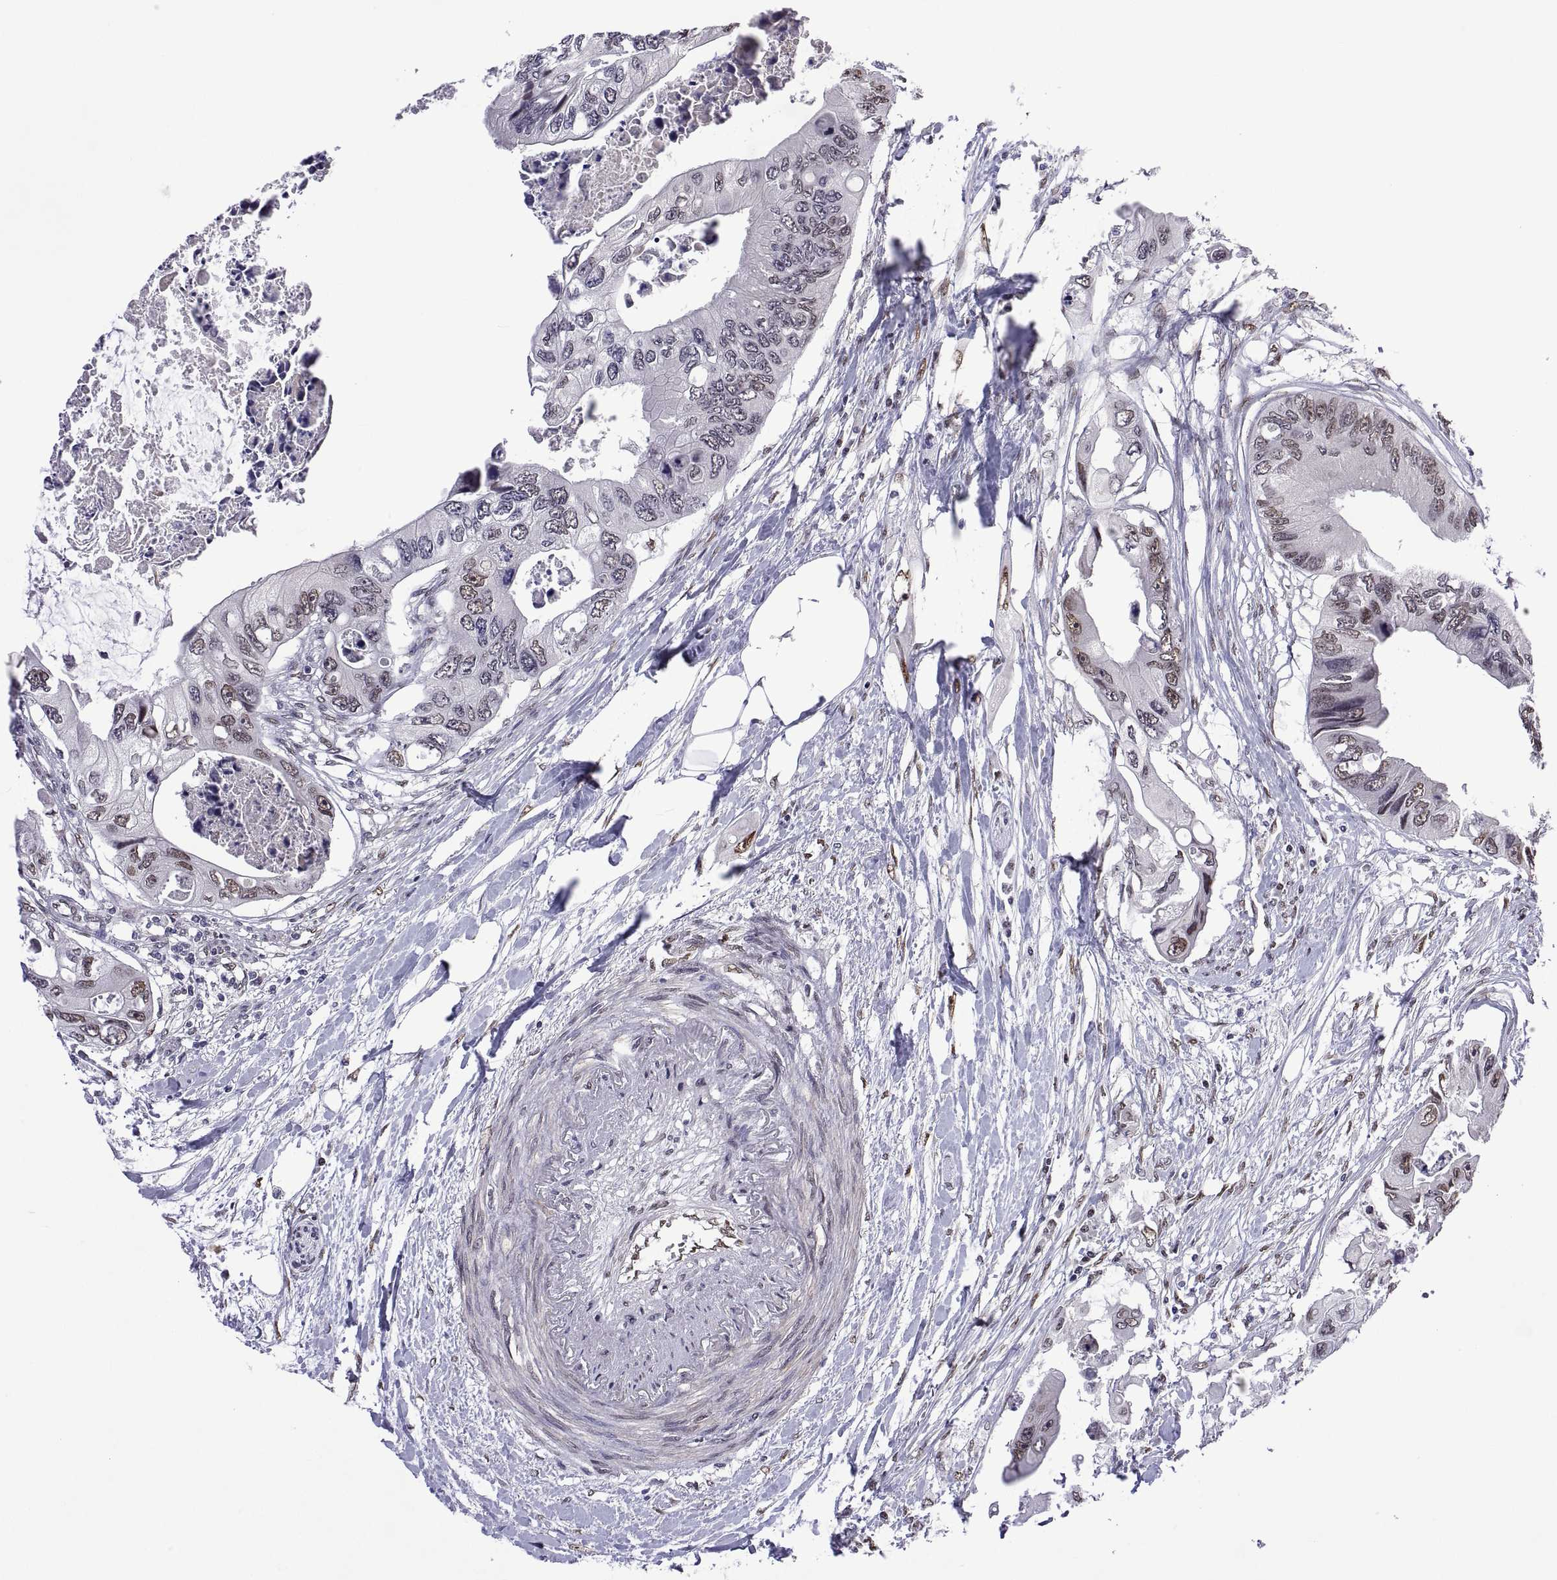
{"staining": {"intensity": "weak", "quantity": "25%-75%", "location": "nuclear"}, "tissue": "colorectal cancer", "cell_type": "Tumor cells", "image_type": "cancer", "snomed": [{"axis": "morphology", "description": "Adenocarcinoma, NOS"}, {"axis": "topography", "description": "Rectum"}], "caption": "Weak nuclear expression for a protein is appreciated in approximately 25%-75% of tumor cells of colorectal cancer using IHC.", "gene": "NR4A1", "patient": {"sex": "male", "age": 63}}